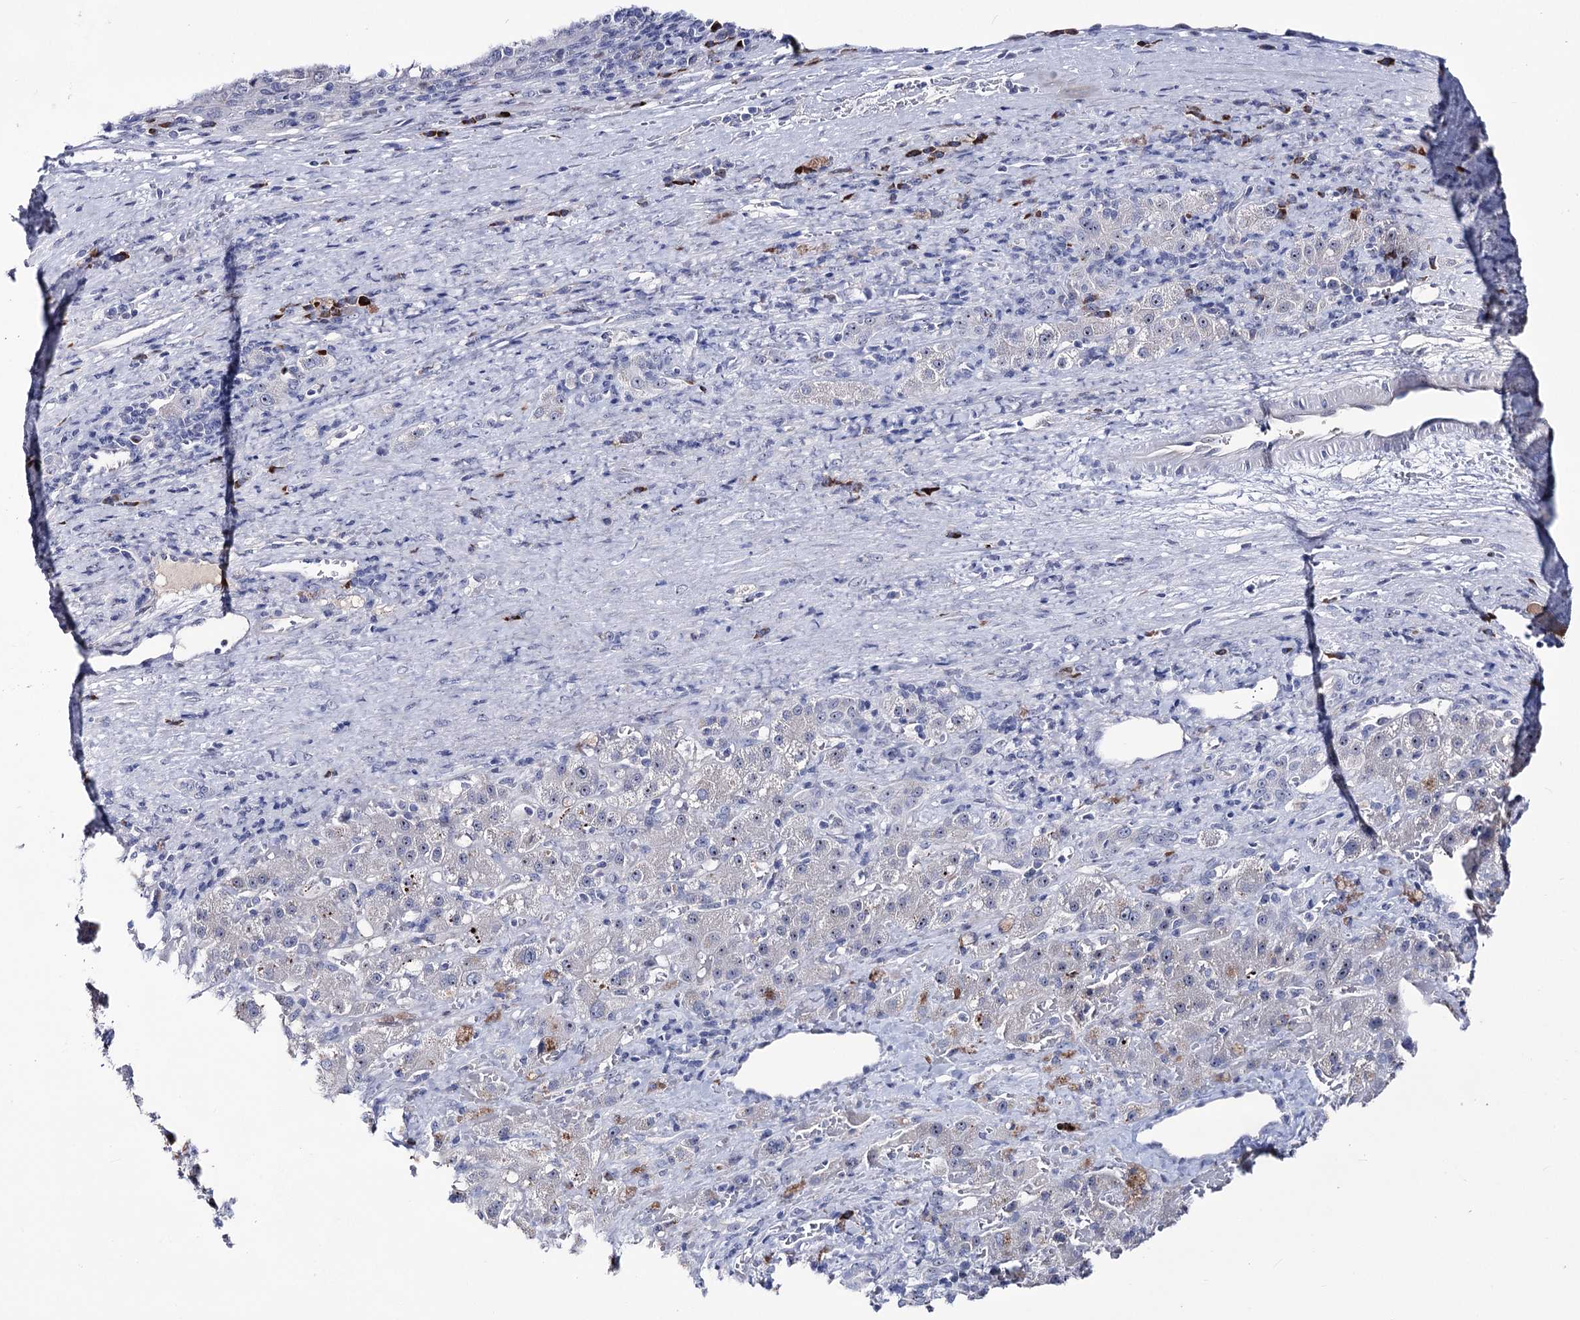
{"staining": {"intensity": "negative", "quantity": "none", "location": "none"}, "tissue": "liver cancer", "cell_type": "Tumor cells", "image_type": "cancer", "snomed": [{"axis": "morphology", "description": "Carcinoma, Hepatocellular, NOS"}, {"axis": "topography", "description": "Liver"}], "caption": "The image displays no significant expression in tumor cells of liver hepatocellular carcinoma.", "gene": "PCGF5", "patient": {"sex": "female", "age": 58}}